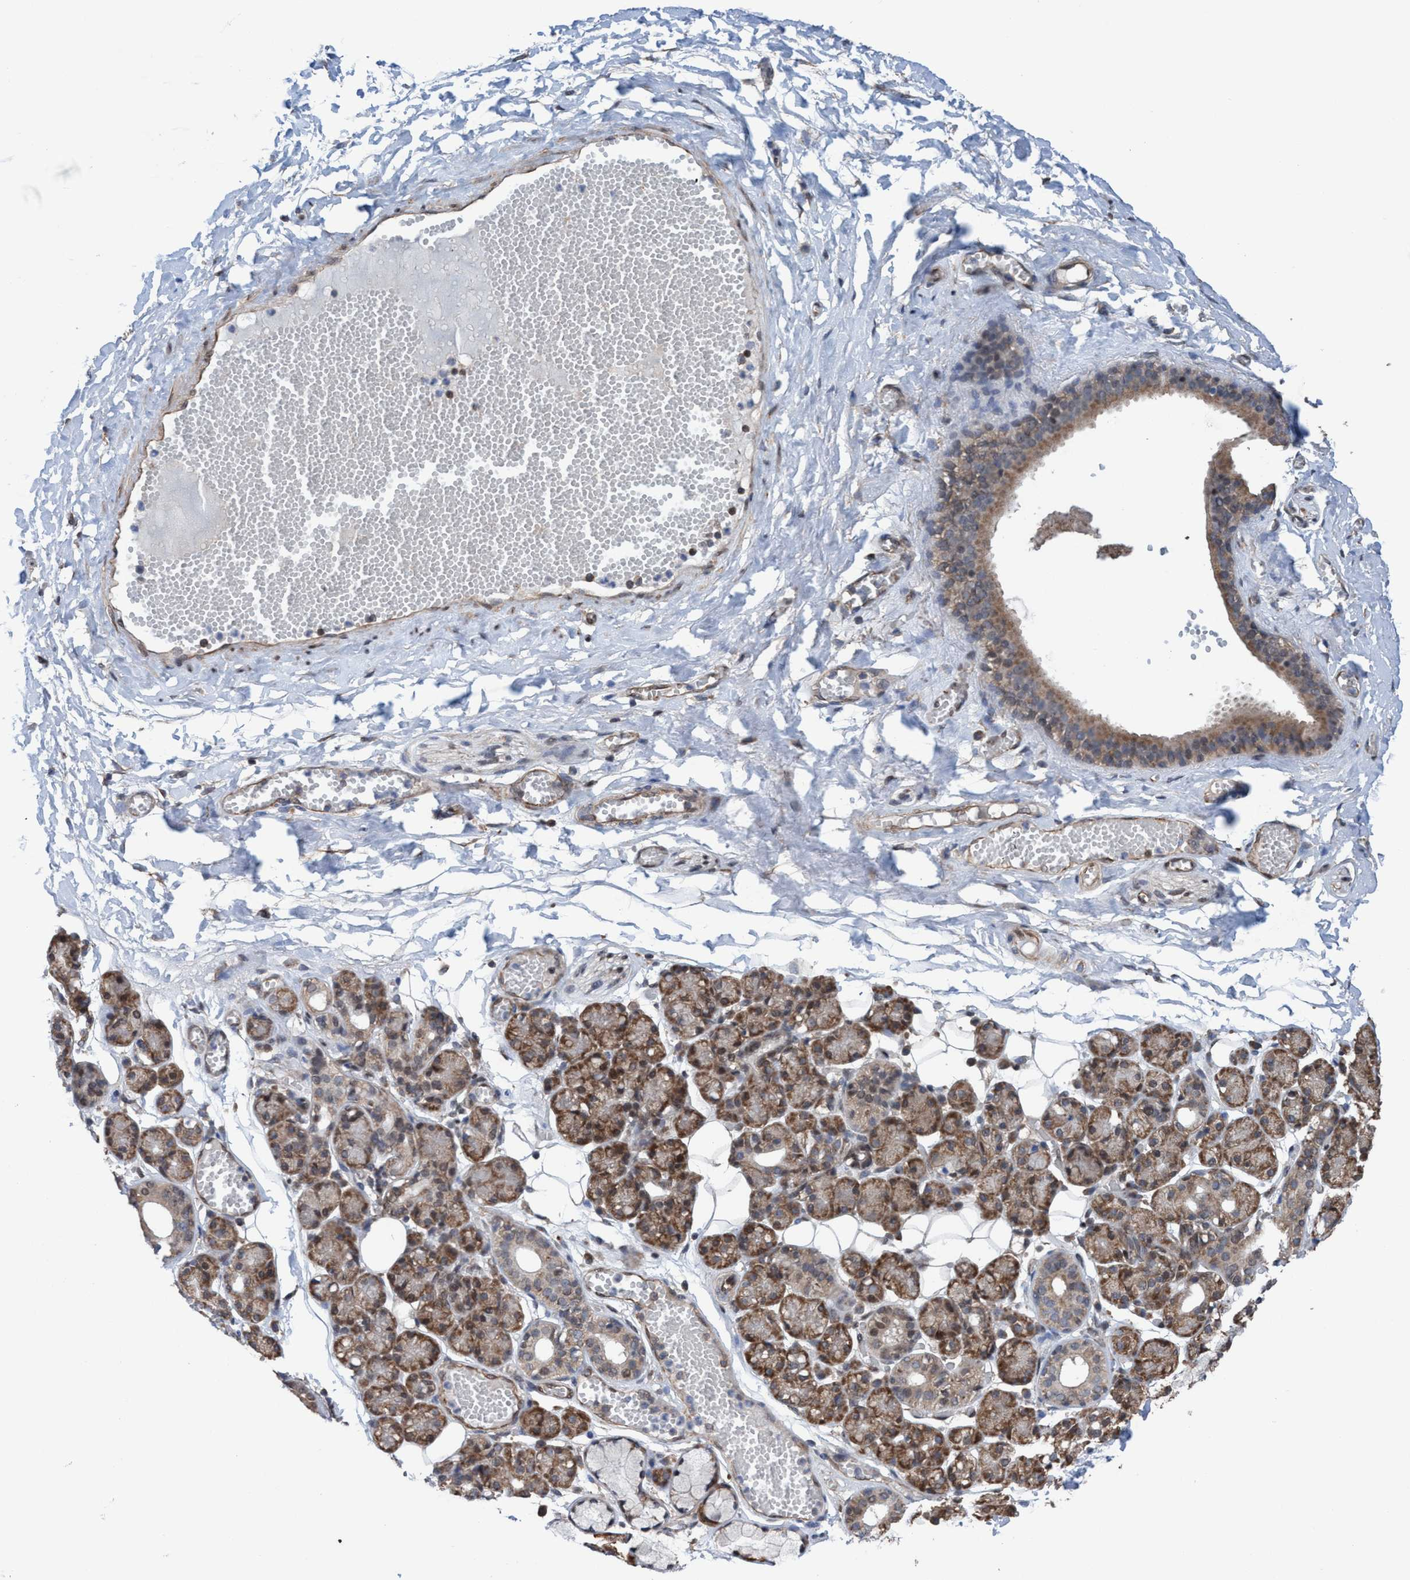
{"staining": {"intensity": "moderate", "quantity": ">75%", "location": "cytoplasmic/membranous,nuclear"}, "tissue": "salivary gland", "cell_type": "Glandular cells", "image_type": "normal", "snomed": [{"axis": "morphology", "description": "Normal tissue, NOS"}, {"axis": "topography", "description": "Salivary gland"}], "caption": "Protein expression by immunohistochemistry (IHC) shows moderate cytoplasmic/membranous,nuclear positivity in approximately >75% of glandular cells in benign salivary gland. The staining was performed using DAB to visualize the protein expression in brown, while the nuclei were stained in blue with hematoxylin (Magnification: 20x).", "gene": "METAP2", "patient": {"sex": "male", "age": 63}}